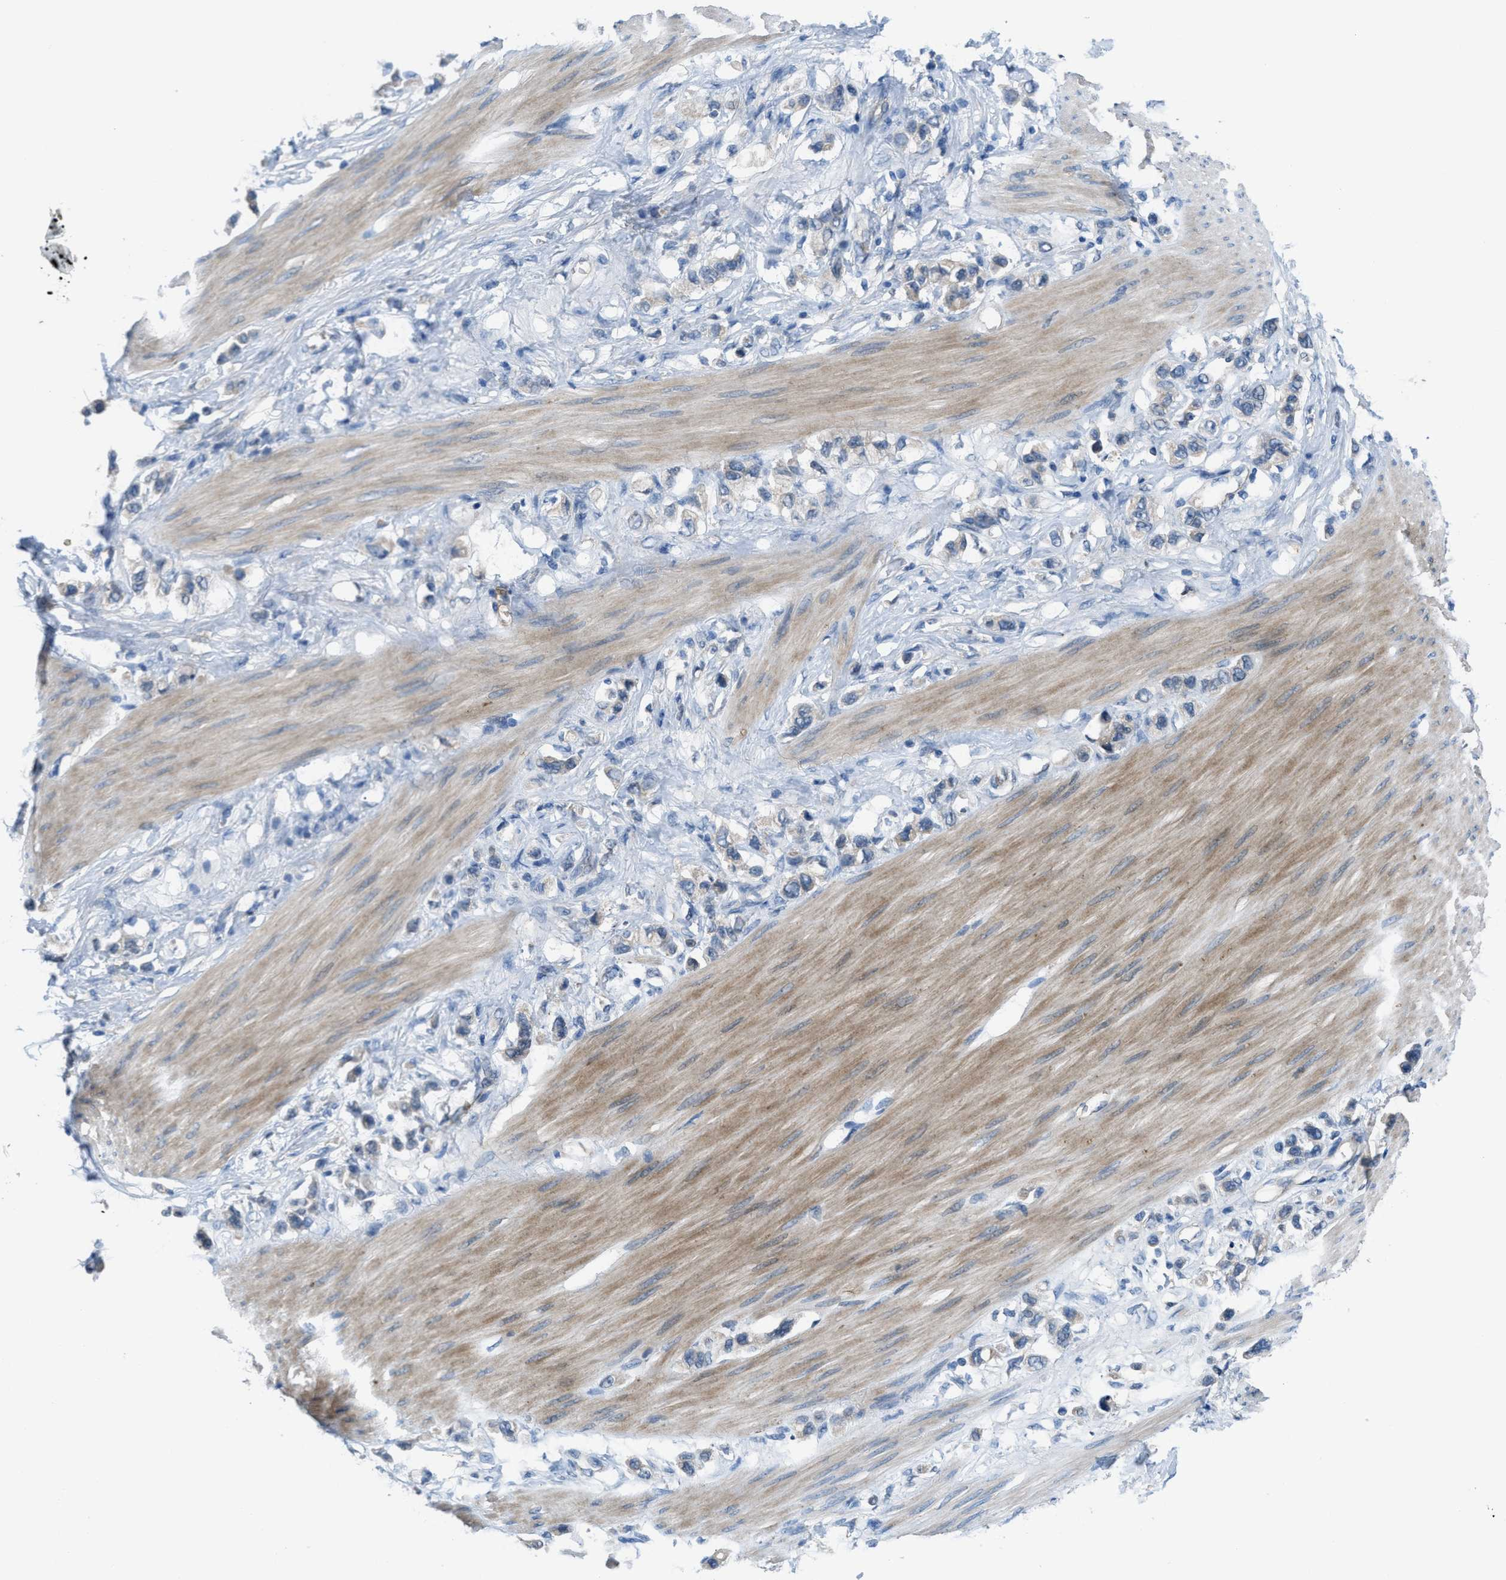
{"staining": {"intensity": "negative", "quantity": "none", "location": "none"}, "tissue": "stomach cancer", "cell_type": "Tumor cells", "image_type": "cancer", "snomed": [{"axis": "morphology", "description": "Adenocarcinoma, NOS"}, {"axis": "topography", "description": "Stomach"}], "caption": "Photomicrograph shows no protein expression in tumor cells of stomach adenocarcinoma tissue.", "gene": "BAZ2B", "patient": {"sex": "female", "age": 65}}